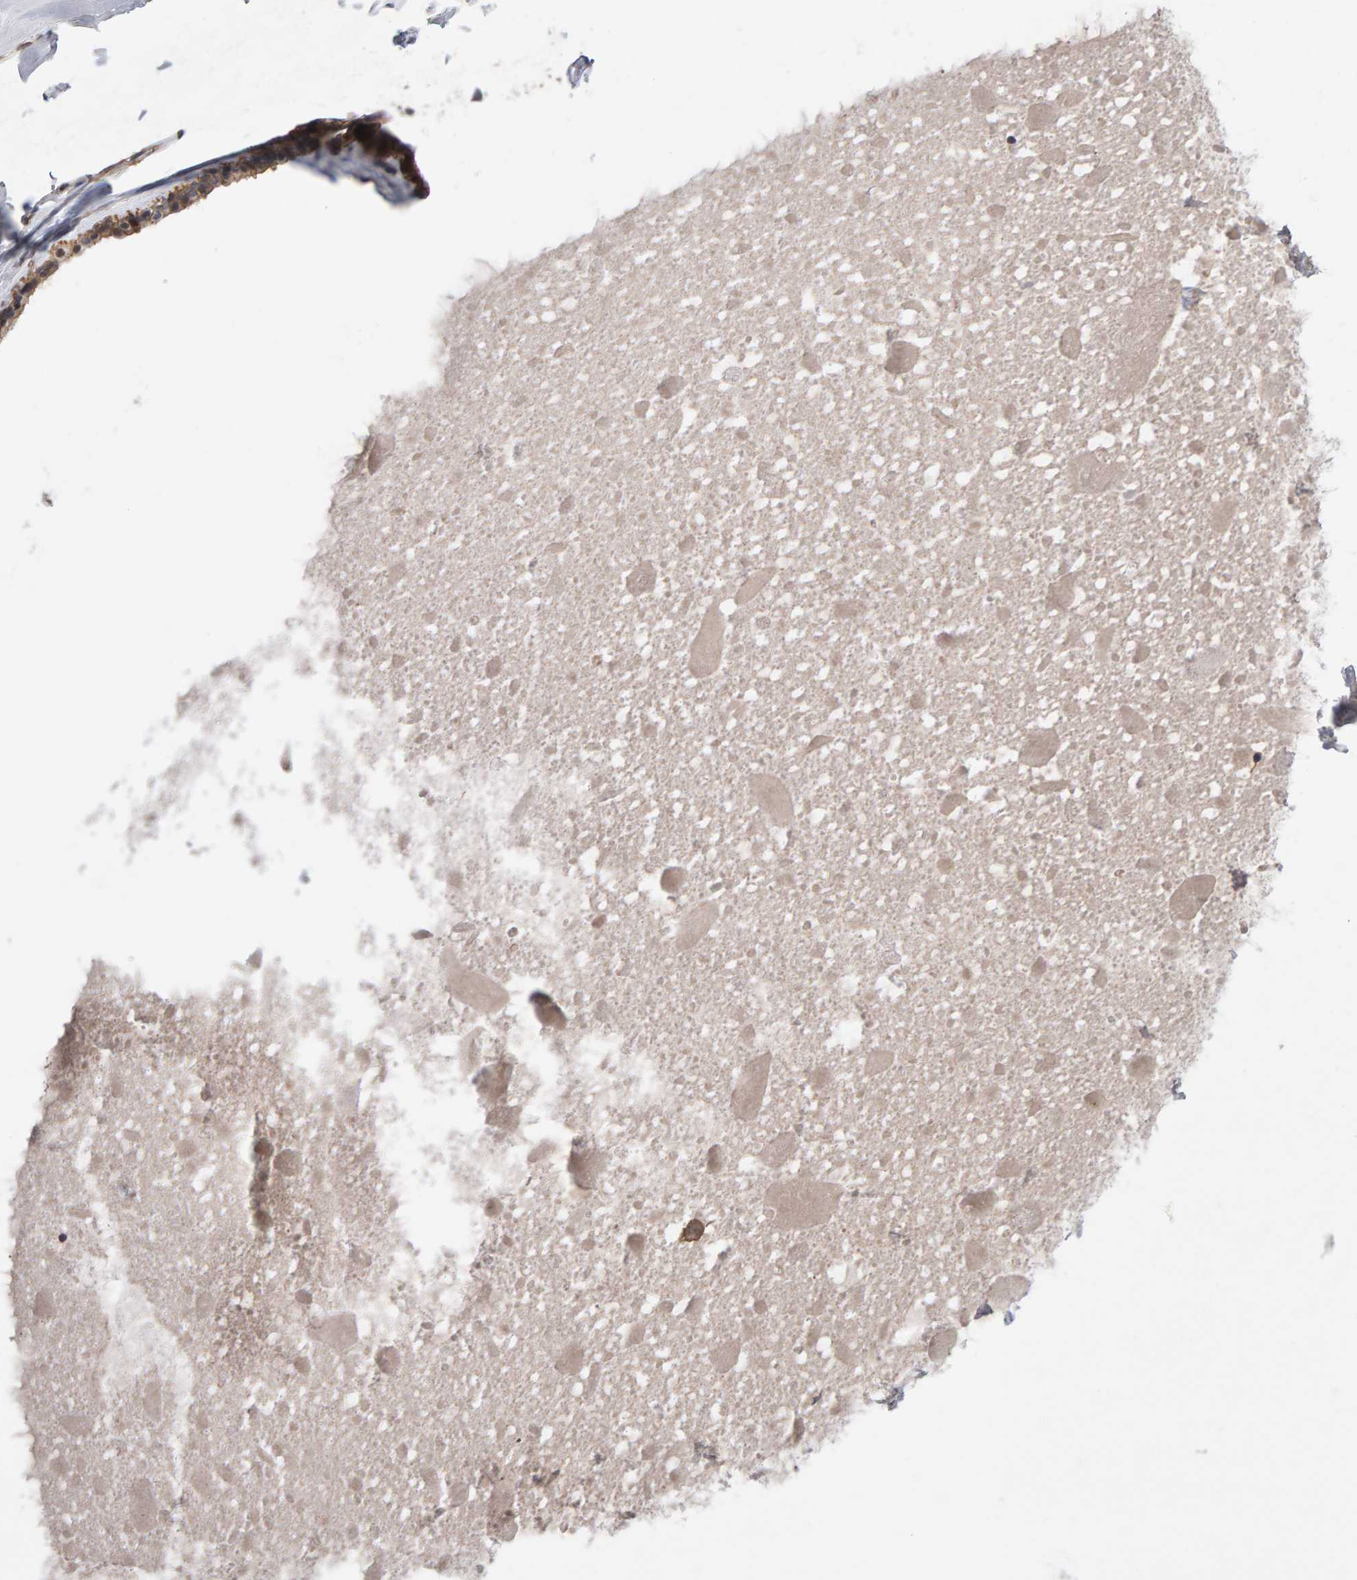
{"staining": {"intensity": "weak", "quantity": "25%-75%", "location": "cytoplasmic/membranous"}, "tissue": "adipose tissue", "cell_type": "Adipocytes", "image_type": "normal", "snomed": [{"axis": "morphology", "description": "Normal tissue, NOS"}, {"axis": "morphology", "description": "Fibrosis, NOS"}, {"axis": "topography", "description": "Breast"}, {"axis": "topography", "description": "Adipose tissue"}], "caption": "Adipocytes exhibit weak cytoplasmic/membranous expression in about 25%-75% of cells in benign adipose tissue.", "gene": "SCRIB", "patient": {"sex": "female", "age": 39}}